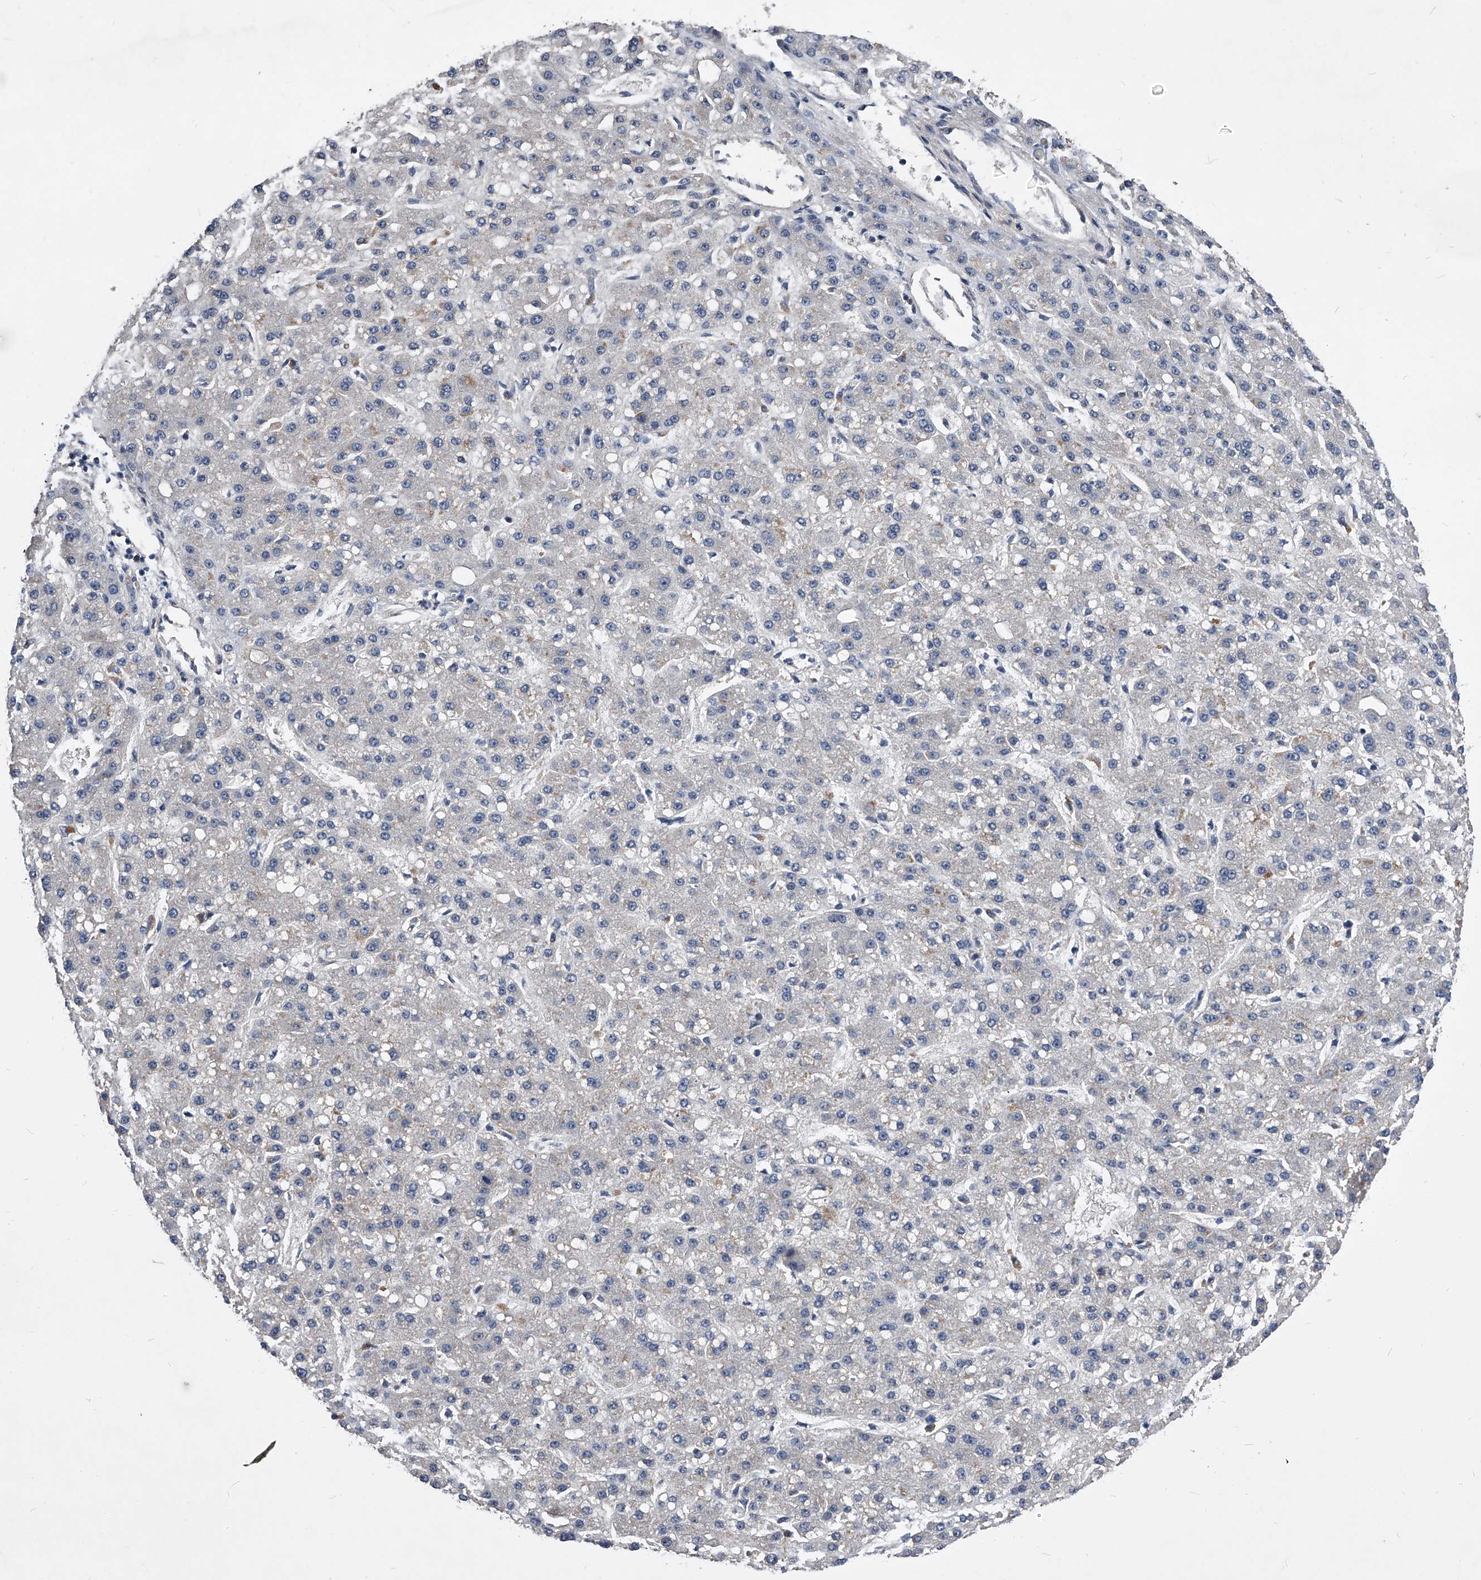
{"staining": {"intensity": "negative", "quantity": "none", "location": "none"}, "tissue": "liver cancer", "cell_type": "Tumor cells", "image_type": "cancer", "snomed": [{"axis": "morphology", "description": "Carcinoma, Hepatocellular, NOS"}, {"axis": "topography", "description": "Liver"}], "caption": "There is no significant staining in tumor cells of hepatocellular carcinoma (liver).", "gene": "ZNF30", "patient": {"sex": "male", "age": 67}}